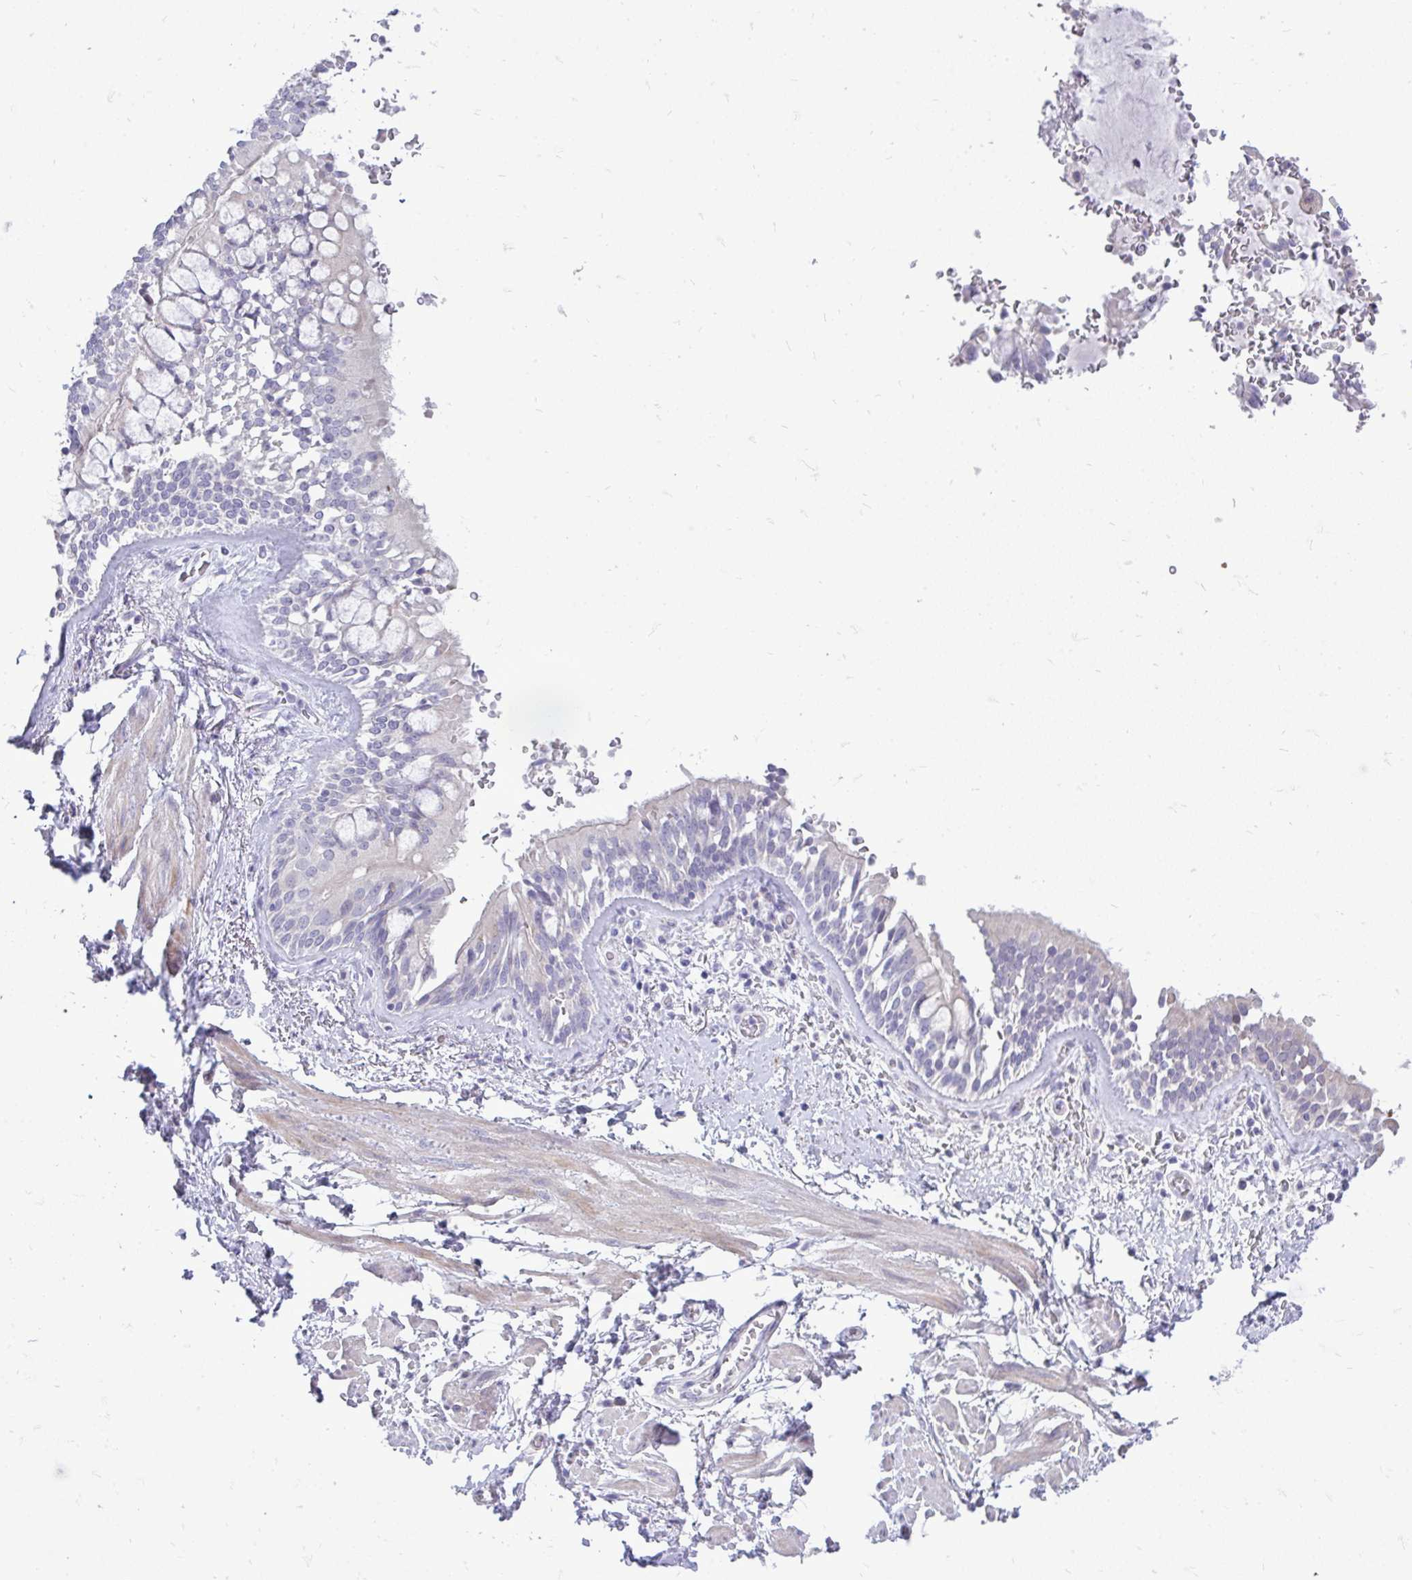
{"staining": {"intensity": "negative", "quantity": "none", "location": "none"}, "tissue": "adipose tissue", "cell_type": "Adipocytes", "image_type": "normal", "snomed": [{"axis": "morphology", "description": "Normal tissue, NOS"}, {"axis": "morphology", "description": "Degeneration, NOS"}, {"axis": "topography", "description": "Cartilage tissue"}, {"axis": "topography", "description": "Lung"}], "caption": "Adipocytes are negative for protein expression in benign human adipose tissue. (IHC, brightfield microscopy, high magnification).", "gene": "OR8D1", "patient": {"sex": "female", "age": 61}}